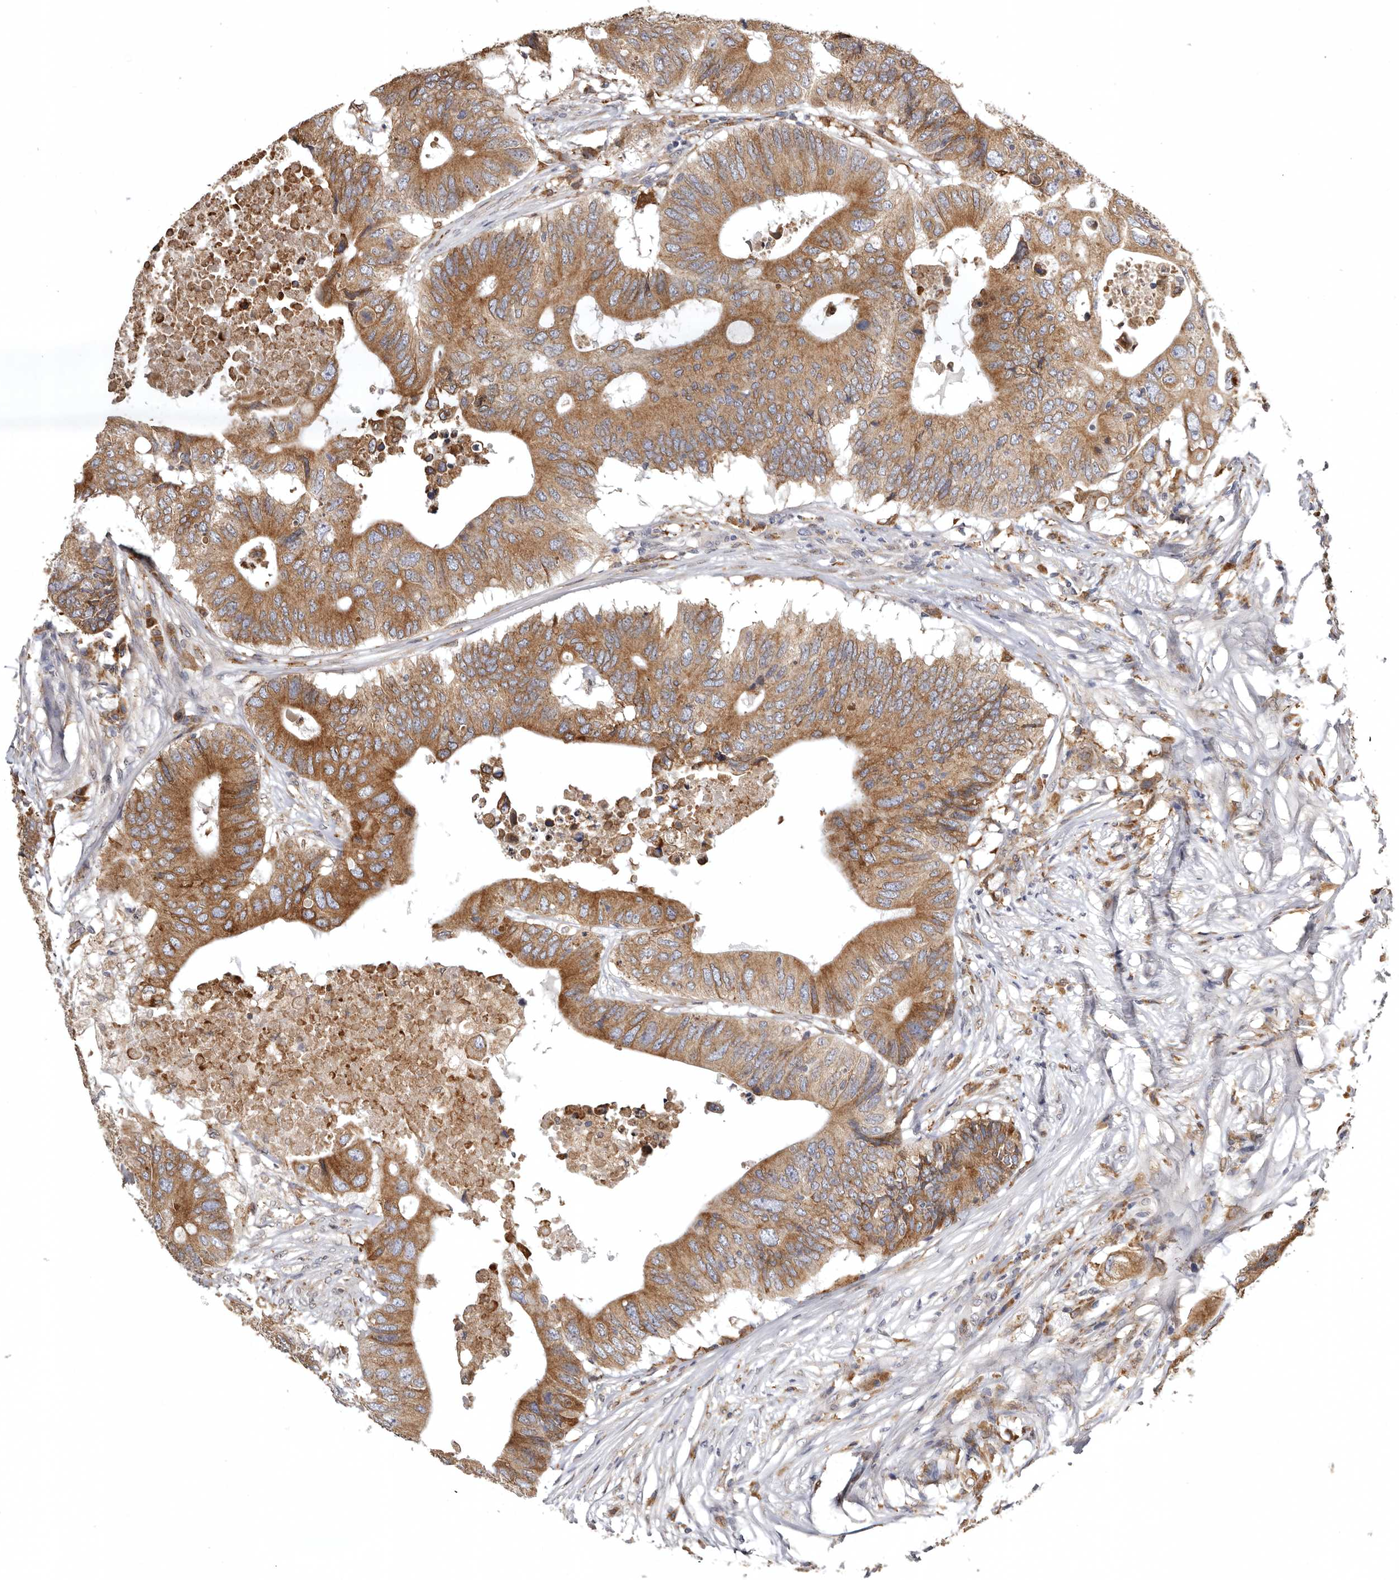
{"staining": {"intensity": "moderate", "quantity": ">75%", "location": "cytoplasmic/membranous"}, "tissue": "colorectal cancer", "cell_type": "Tumor cells", "image_type": "cancer", "snomed": [{"axis": "morphology", "description": "Adenocarcinoma, NOS"}, {"axis": "topography", "description": "Colon"}], "caption": "The image reveals a brown stain indicating the presence of a protein in the cytoplasmic/membranous of tumor cells in colorectal cancer.", "gene": "INKA2", "patient": {"sex": "male", "age": 71}}